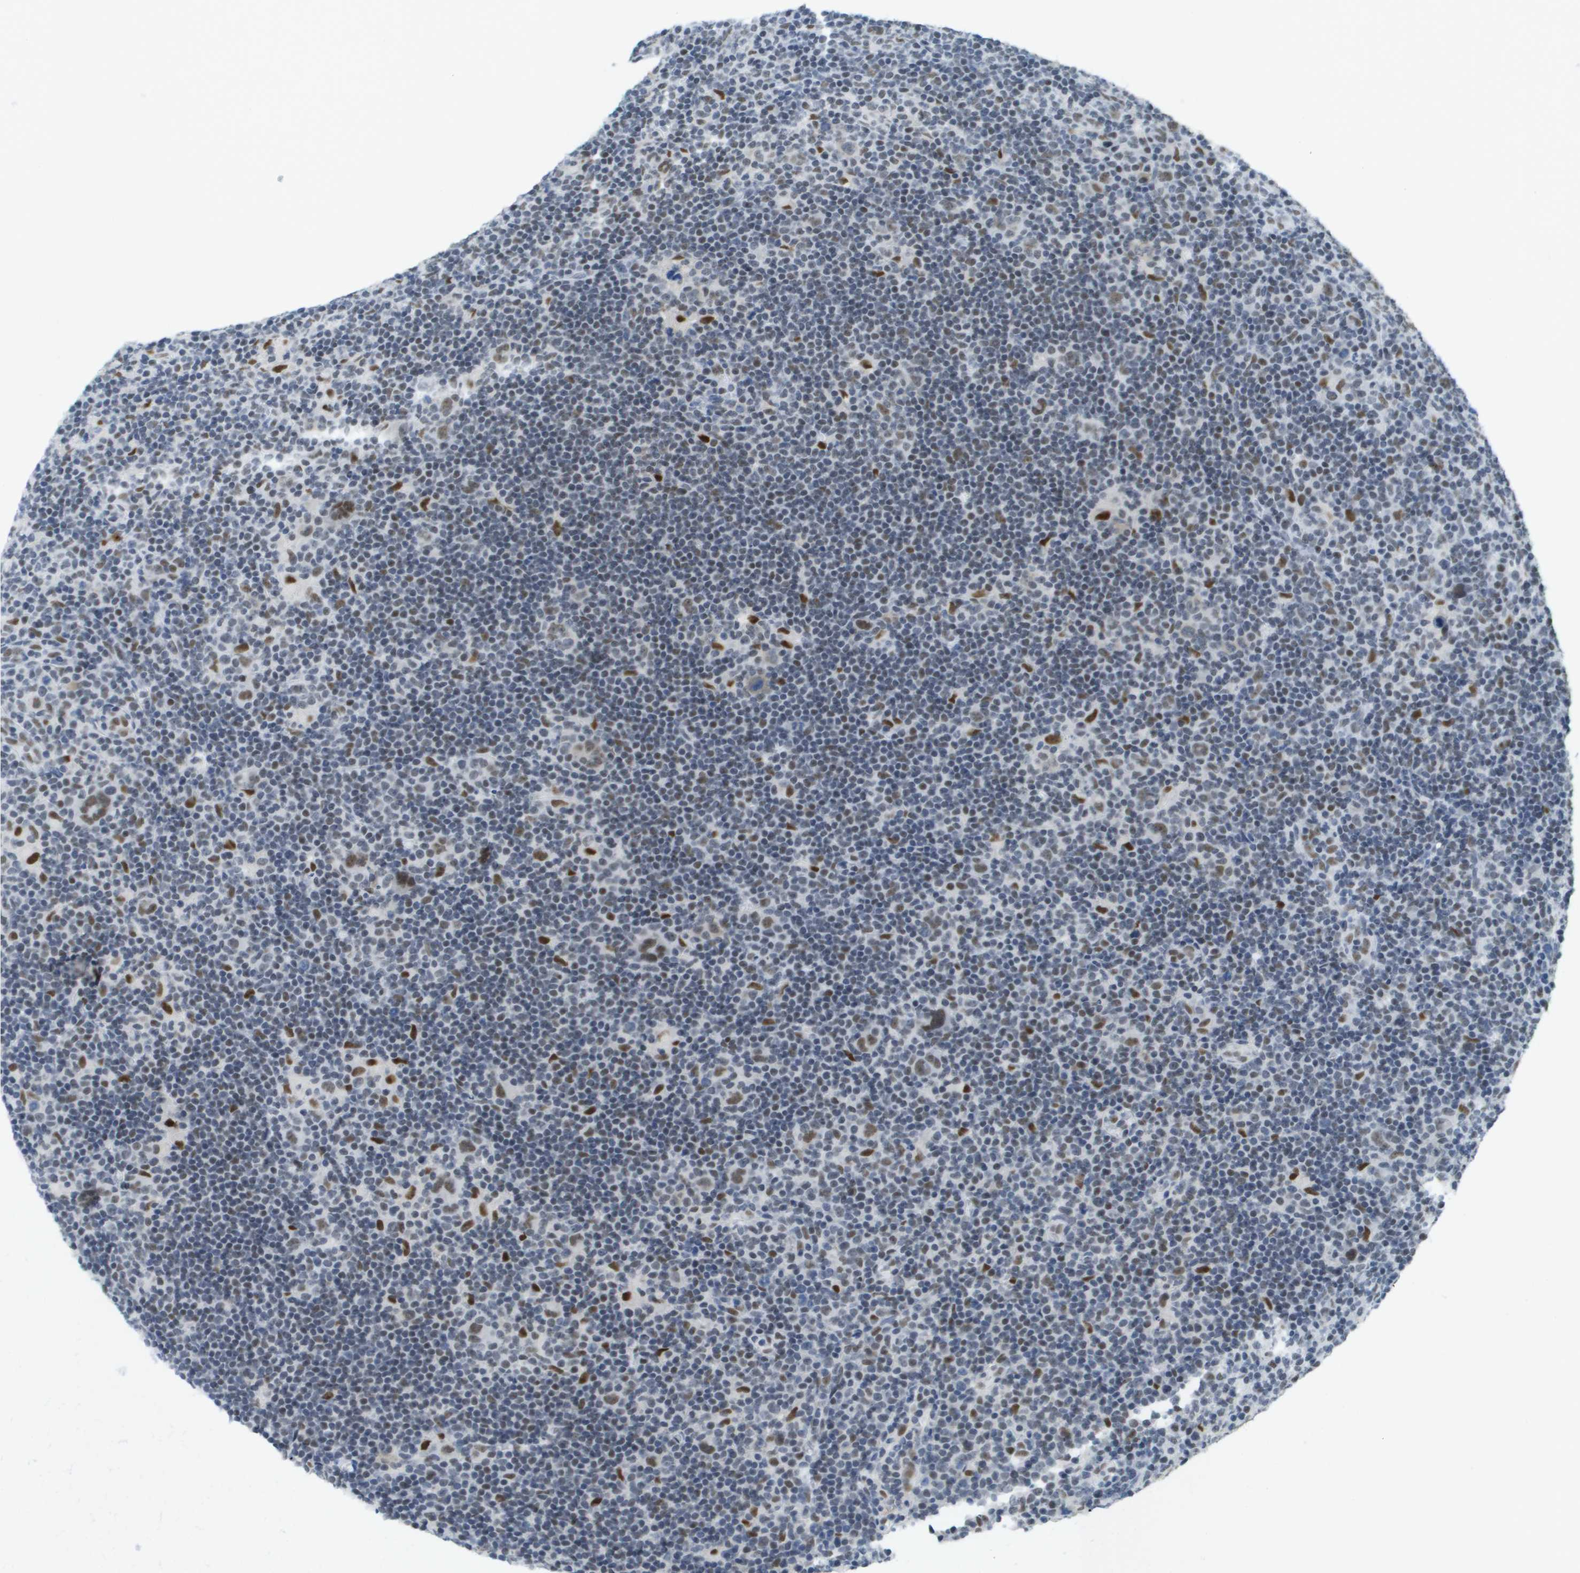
{"staining": {"intensity": "moderate", "quantity": "25%-75%", "location": "nuclear"}, "tissue": "lymphoma", "cell_type": "Tumor cells", "image_type": "cancer", "snomed": [{"axis": "morphology", "description": "Hodgkin's disease, NOS"}, {"axis": "topography", "description": "Lymph node"}], "caption": "Brown immunohistochemical staining in human Hodgkin's disease reveals moderate nuclear staining in approximately 25%-75% of tumor cells. The protein of interest is stained brown, and the nuclei are stained in blue (DAB (3,3'-diaminobenzidine) IHC with brightfield microscopy, high magnification).", "gene": "TP53RK", "patient": {"sex": "female", "age": 57}}